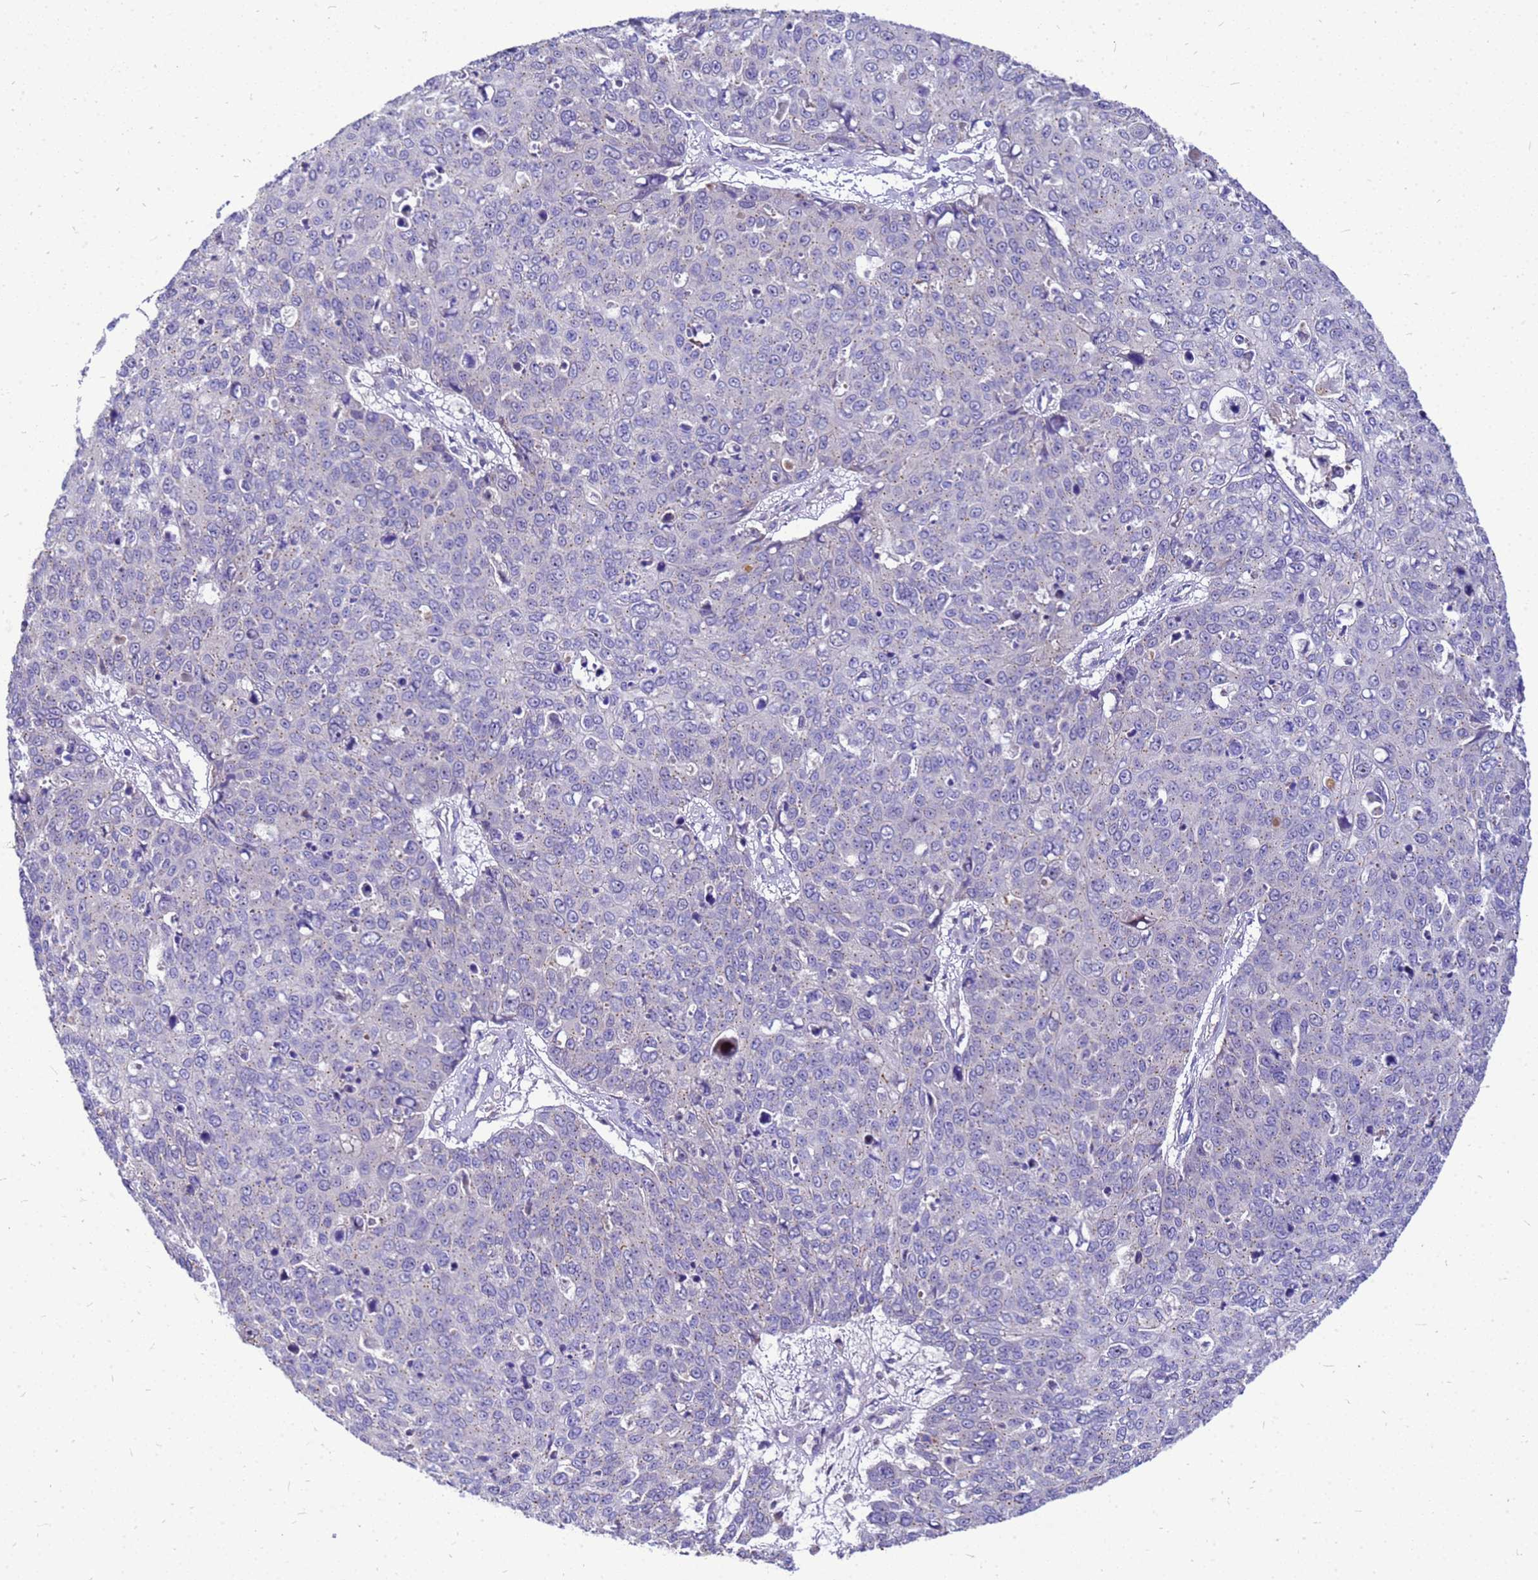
{"staining": {"intensity": "negative", "quantity": "none", "location": "none"}, "tissue": "skin cancer", "cell_type": "Tumor cells", "image_type": "cancer", "snomed": [{"axis": "morphology", "description": "Squamous cell carcinoma, NOS"}, {"axis": "topography", "description": "Skin"}], "caption": "There is no significant positivity in tumor cells of skin cancer.", "gene": "POP7", "patient": {"sex": "male", "age": 71}}